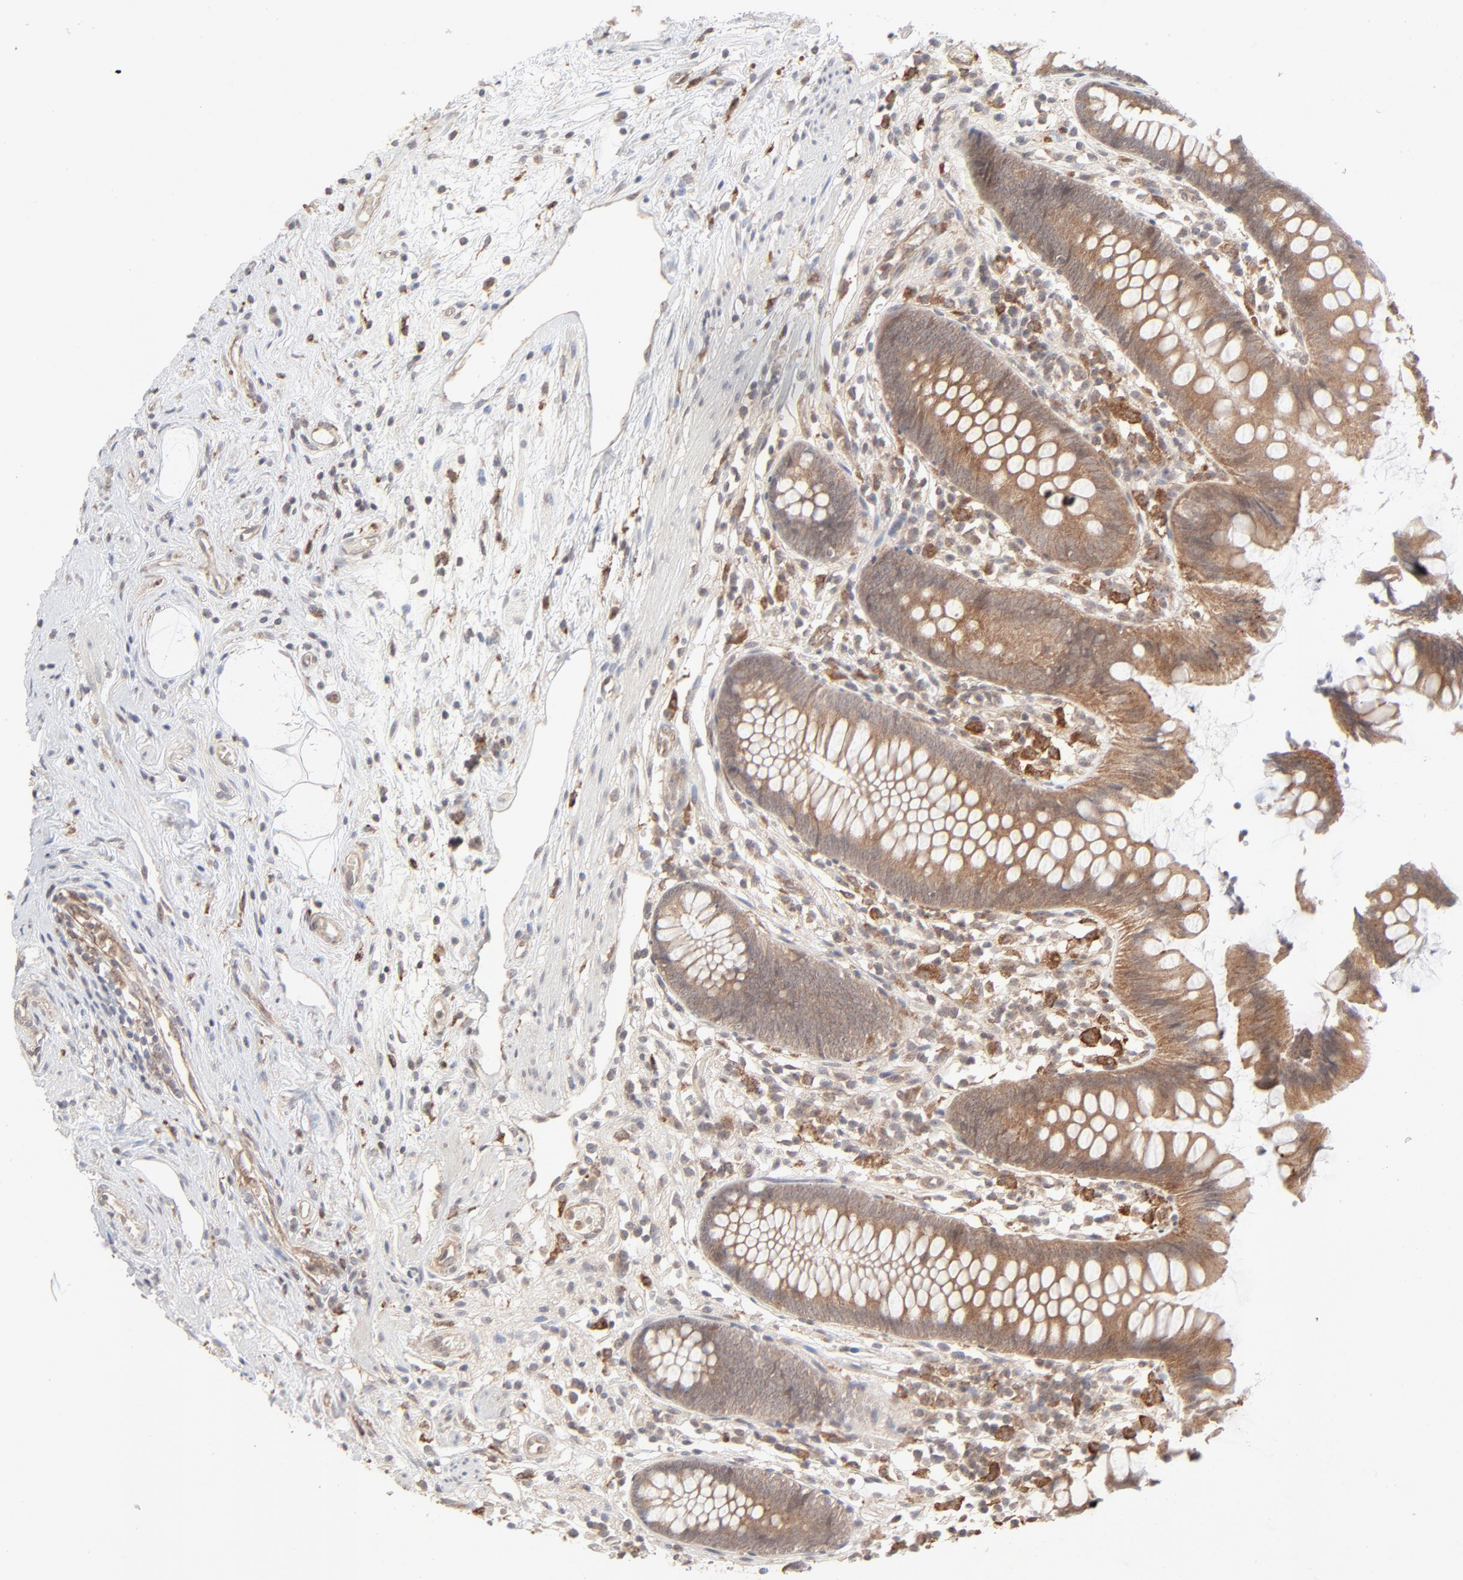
{"staining": {"intensity": "moderate", "quantity": ">75%", "location": "cytoplasmic/membranous"}, "tissue": "appendix", "cell_type": "Glandular cells", "image_type": "normal", "snomed": [{"axis": "morphology", "description": "Normal tissue, NOS"}, {"axis": "topography", "description": "Appendix"}], "caption": "The image displays a brown stain indicating the presence of a protein in the cytoplasmic/membranous of glandular cells in appendix. Nuclei are stained in blue.", "gene": "RAB5C", "patient": {"sex": "male", "age": 38}}